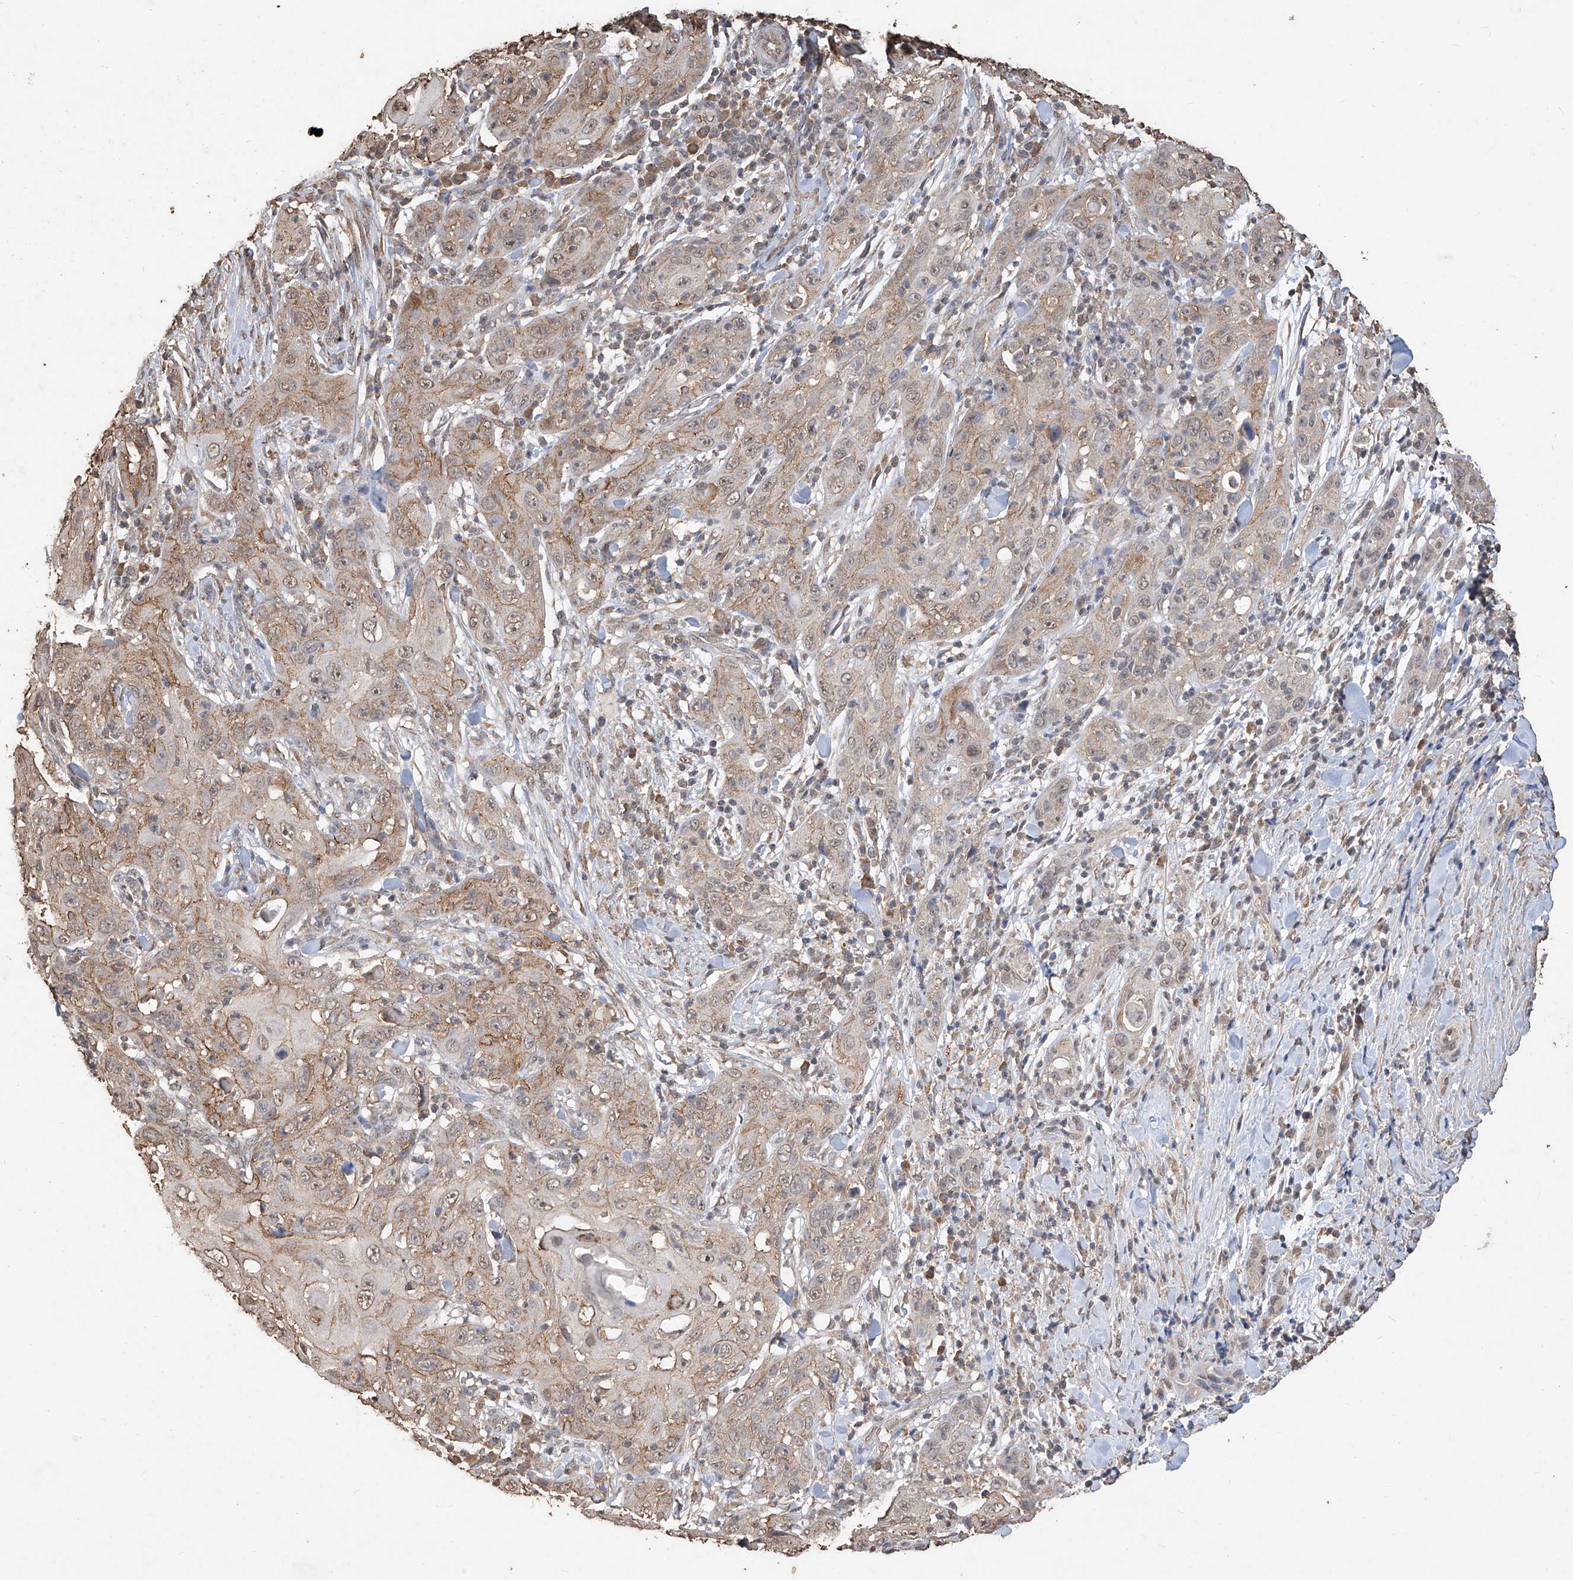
{"staining": {"intensity": "weak", "quantity": "25%-75%", "location": "cytoplasmic/membranous,nuclear"}, "tissue": "skin cancer", "cell_type": "Tumor cells", "image_type": "cancer", "snomed": [{"axis": "morphology", "description": "Squamous cell carcinoma, NOS"}, {"axis": "topography", "description": "Skin"}], "caption": "Protein staining by IHC shows weak cytoplasmic/membranous and nuclear staining in about 25%-75% of tumor cells in skin squamous cell carcinoma. (DAB IHC, brown staining for protein, blue staining for nuclei).", "gene": "ELOVL1", "patient": {"sex": "female", "age": 88}}